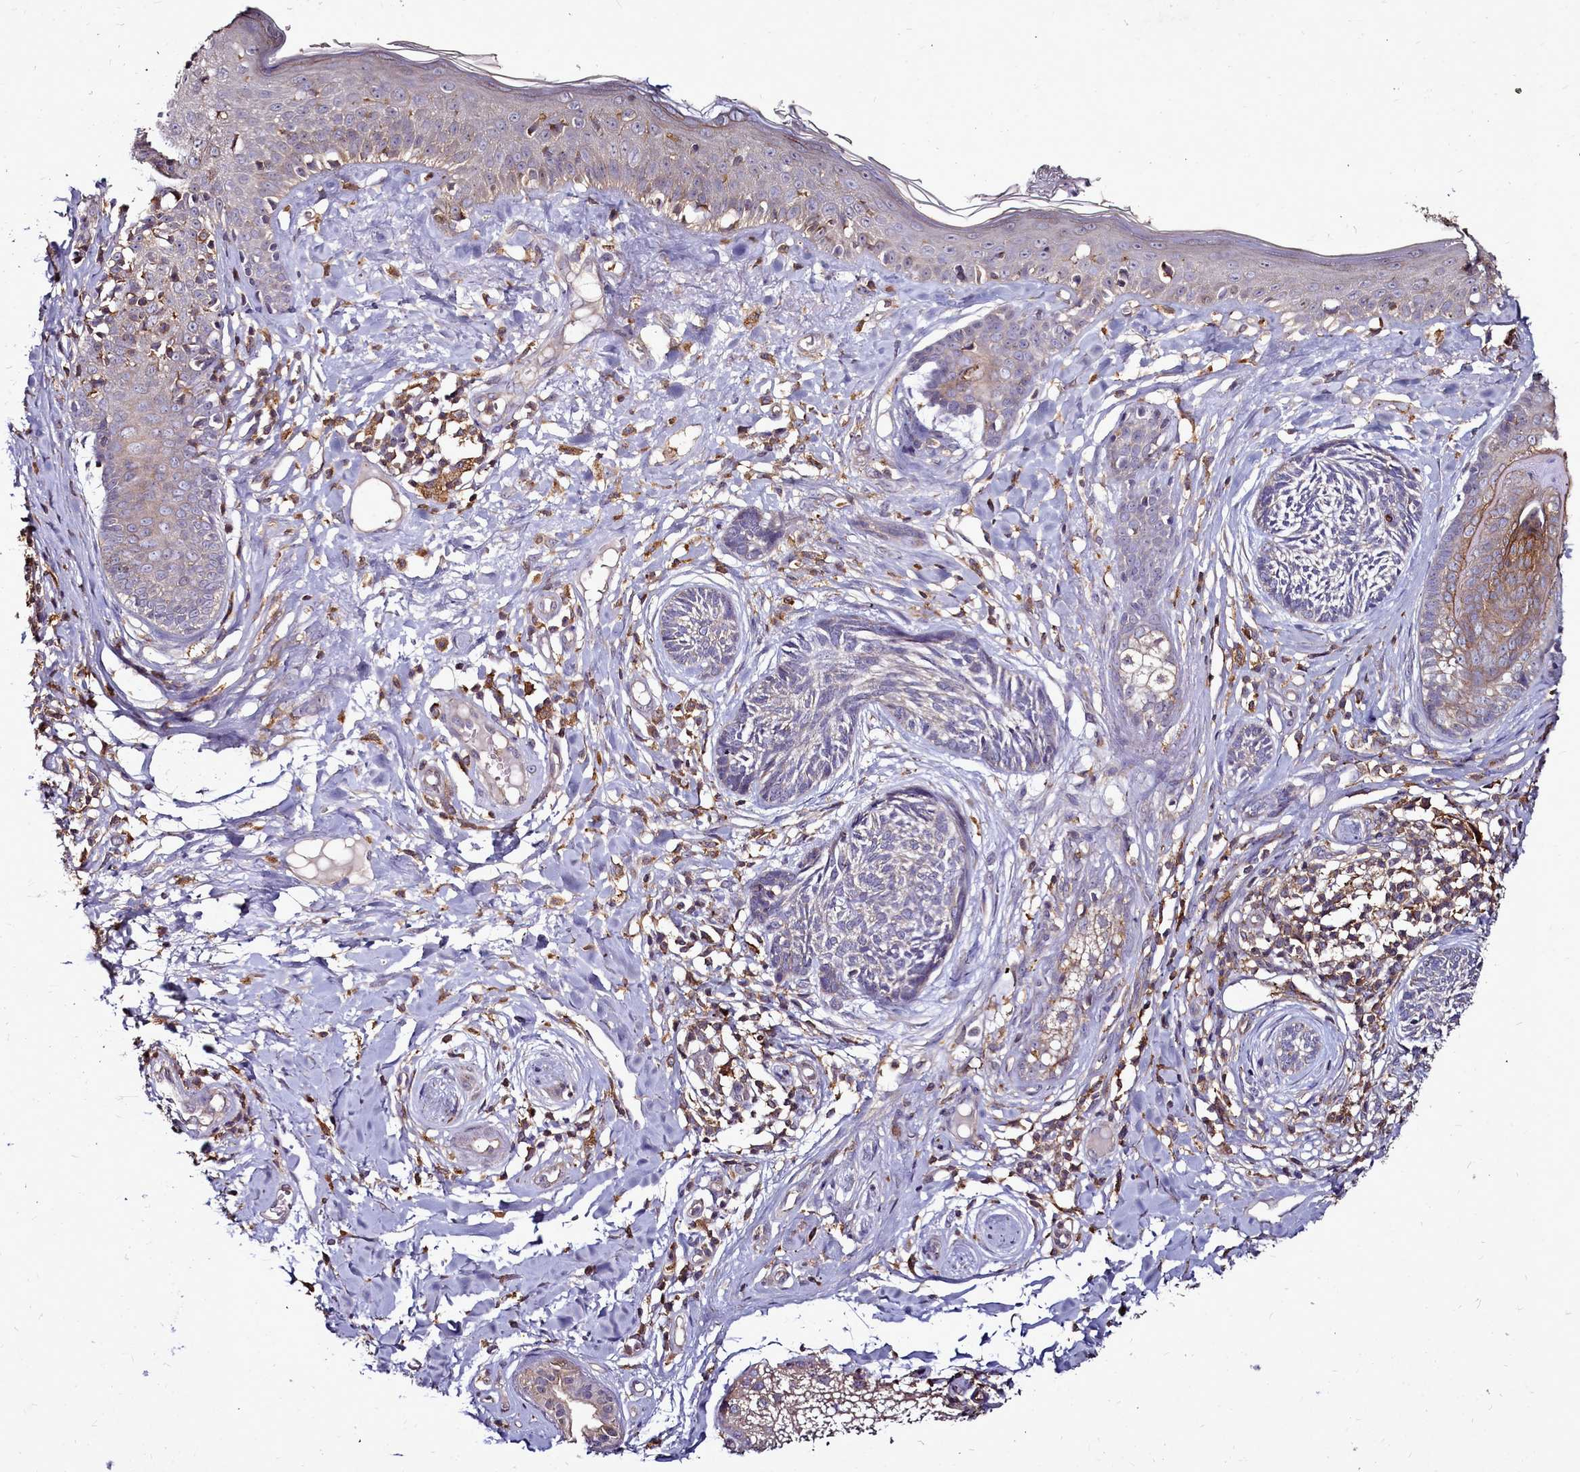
{"staining": {"intensity": "negative", "quantity": "none", "location": "none"}, "tissue": "skin cancer", "cell_type": "Tumor cells", "image_type": "cancer", "snomed": [{"axis": "morphology", "description": "Squamous cell carcinoma, NOS"}, {"axis": "topography", "description": "Skin"}], "caption": "High power microscopy photomicrograph of an immunohistochemistry (IHC) histopathology image of skin cancer (squamous cell carcinoma), revealing no significant expression in tumor cells. The staining is performed using DAB (3,3'-diaminobenzidine) brown chromogen with nuclei counter-stained in using hematoxylin.", "gene": "NCKAP1L", "patient": {"sex": "male", "age": 82}}